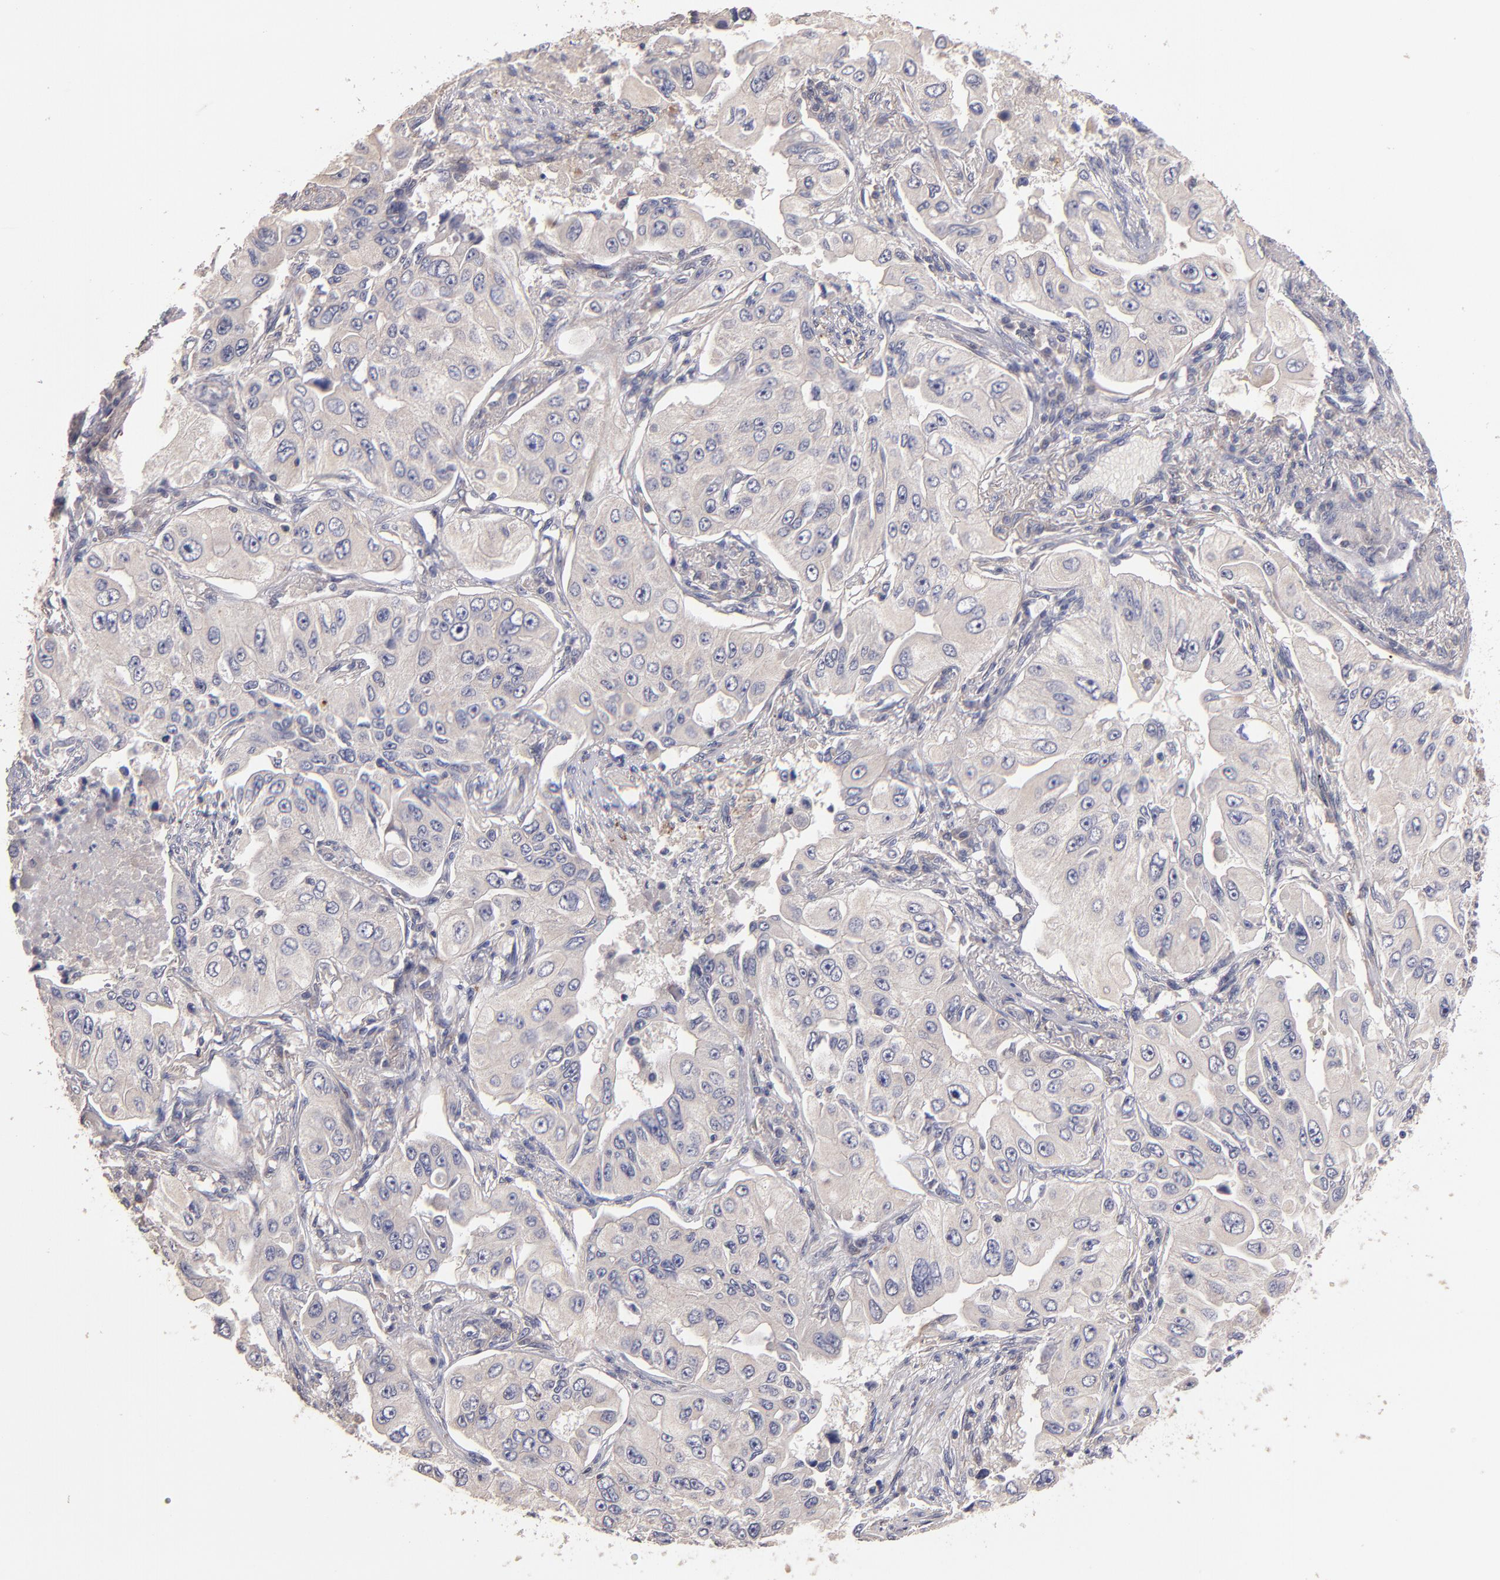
{"staining": {"intensity": "weak", "quantity": ">75%", "location": "cytoplasmic/membranous"}, "tissue": "lung cancer", "cell_type": "Tumor cells", "image_type": "cancer", "snomed": [{"axis": "morphology", "description": "Adenocarcinoma, NOS"}, {"axis": "topography", "description": "Lung"}], "caption": "Lung adenocarcinoma tissue shows weak cytoplasmic/membranous staining in approximately >75% of tumor cells", "gene": "MAGEE1", "patient": {"sex": "male", "age": 84}}